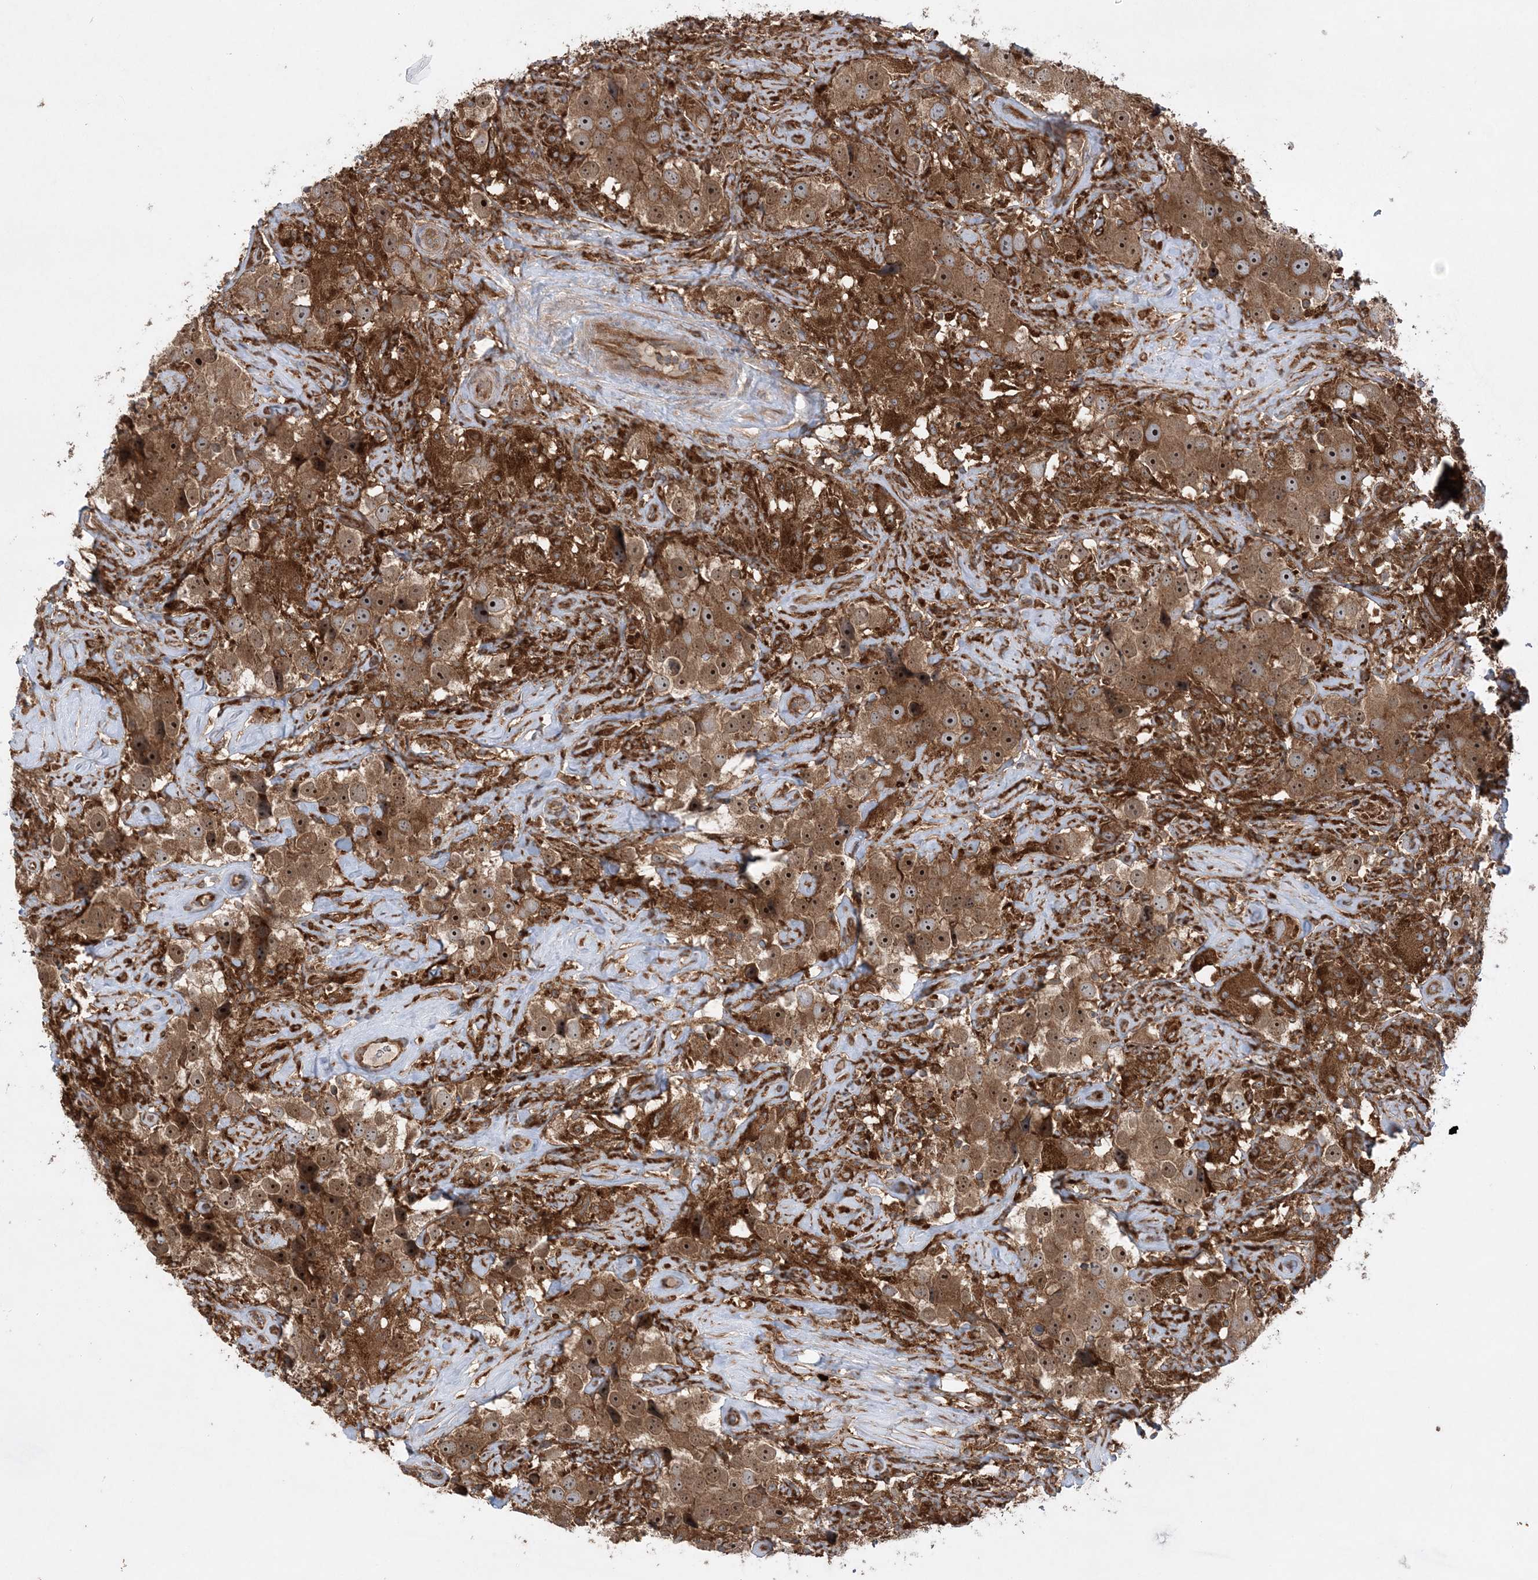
{"staining": {"intensity": "moderate", "quantity": ">75%", "location": "cytoplasmic/membranous,nuclear"}, "tissue": "testis cancer", "cell_type": "Tumor cells", "image_type": "cancer", "snomed": [{"axis": "morphology", "description": "Seminoma, NOS"}, {"axis": "topography", "description": "Testis"}], "caption": "Testis cancer (seminoma) stained with IHC displays moderate cytoplasmic/membranous and nuclear staining in approximately >75% of tumor cells.", "gene": "ACAP2", "patient": {"sex": "male", "age": 49}}